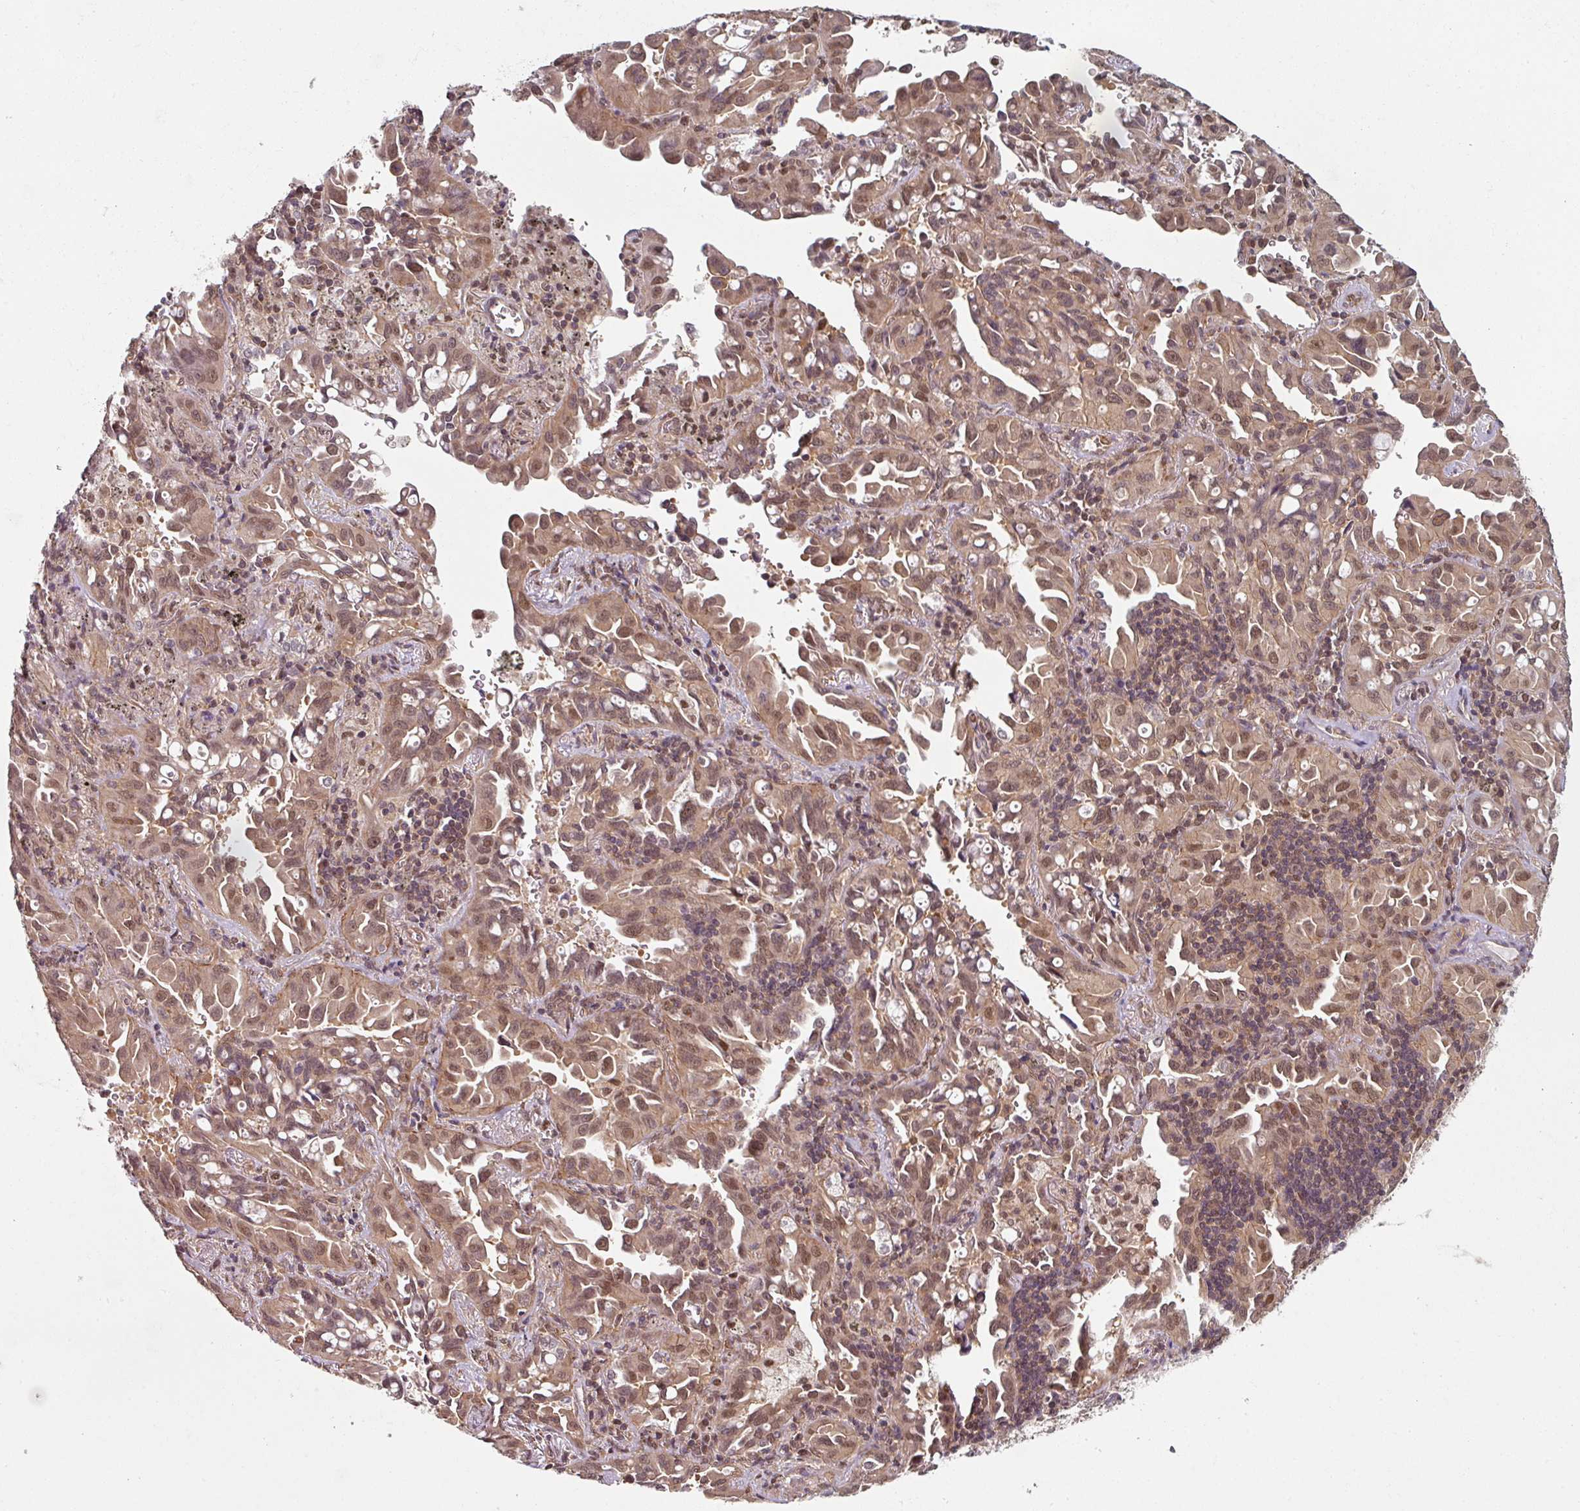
{"staining": {"intensity": "moderate", "quantity": ">75%", "location": "cytoplasmic/membranous,nuclear"}, "tissue": "lung cancer", "cell_type": "Tumor cells", "image_type": "cancer", "snomed": [{"axis": "morphology", "description": "Adenocarcinoma, NOS"}, {"axis": "topography", "description": "Lung"}], "caption": "Moderate cytoplasmic/membranous and nuclear expression is identified in about >75% of tumor cells in lung adenocarcinoma.", "gene": "PSME3IP1", "patient": {"sex": "male", "age": 68}}